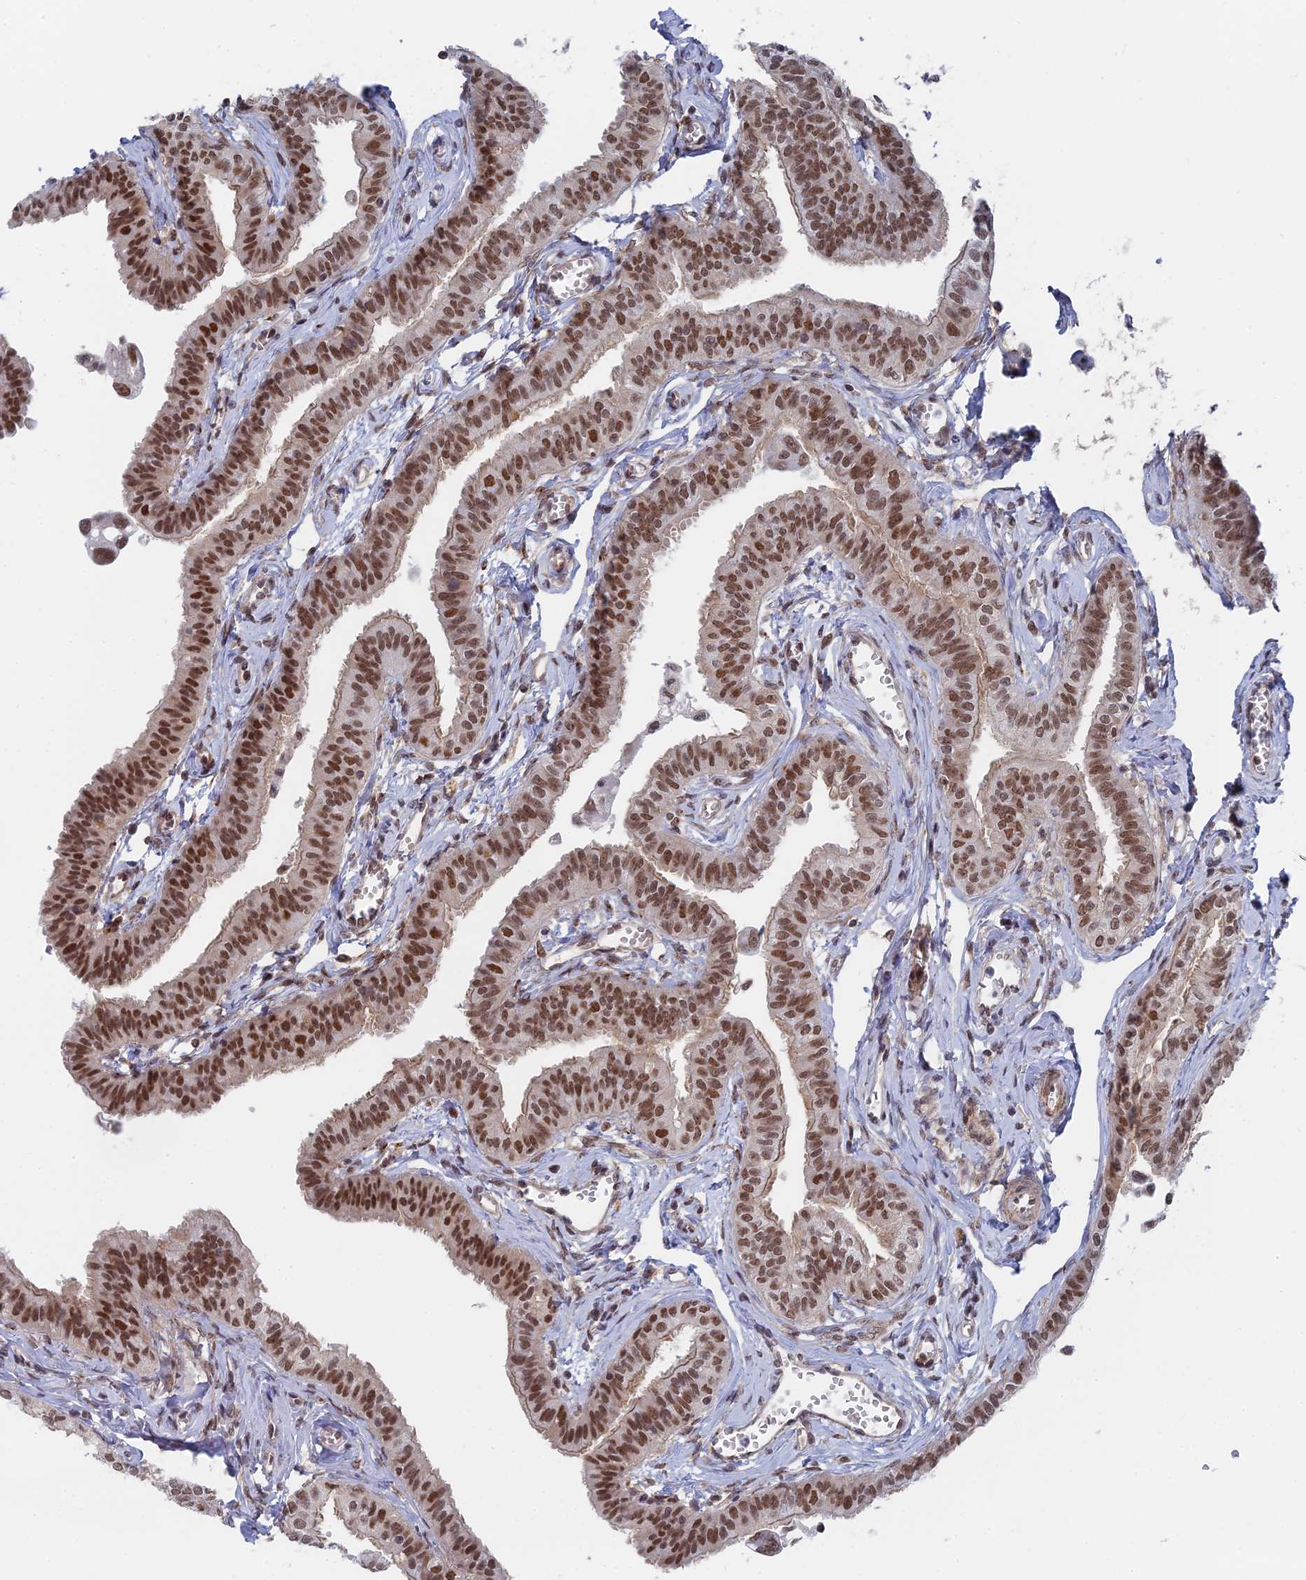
{"staining": {"intensity": "strong", "quantity": ">75%", "location": "nuclear"}, "tissue": "fallopian tube", "cell_type": "Glandular cells", "image_type": "normal", "snomed": [{"axis": "morphology", "description": "Normal tissue, NOS"}, {"axis": "morphology", "description": "Carcinoma, NOS"}, {"axis": "topography", "description": "Fallopian tube"}, {"axis": "topography", "description": "Ovary"}], "caption": "The image demonstrates a brown stain indicating the presence of a protein in the nuclear of glandular cells in fallopian tube.", "gene": "CCDC85A", "patient": {"sex": "female", "age": 59}}